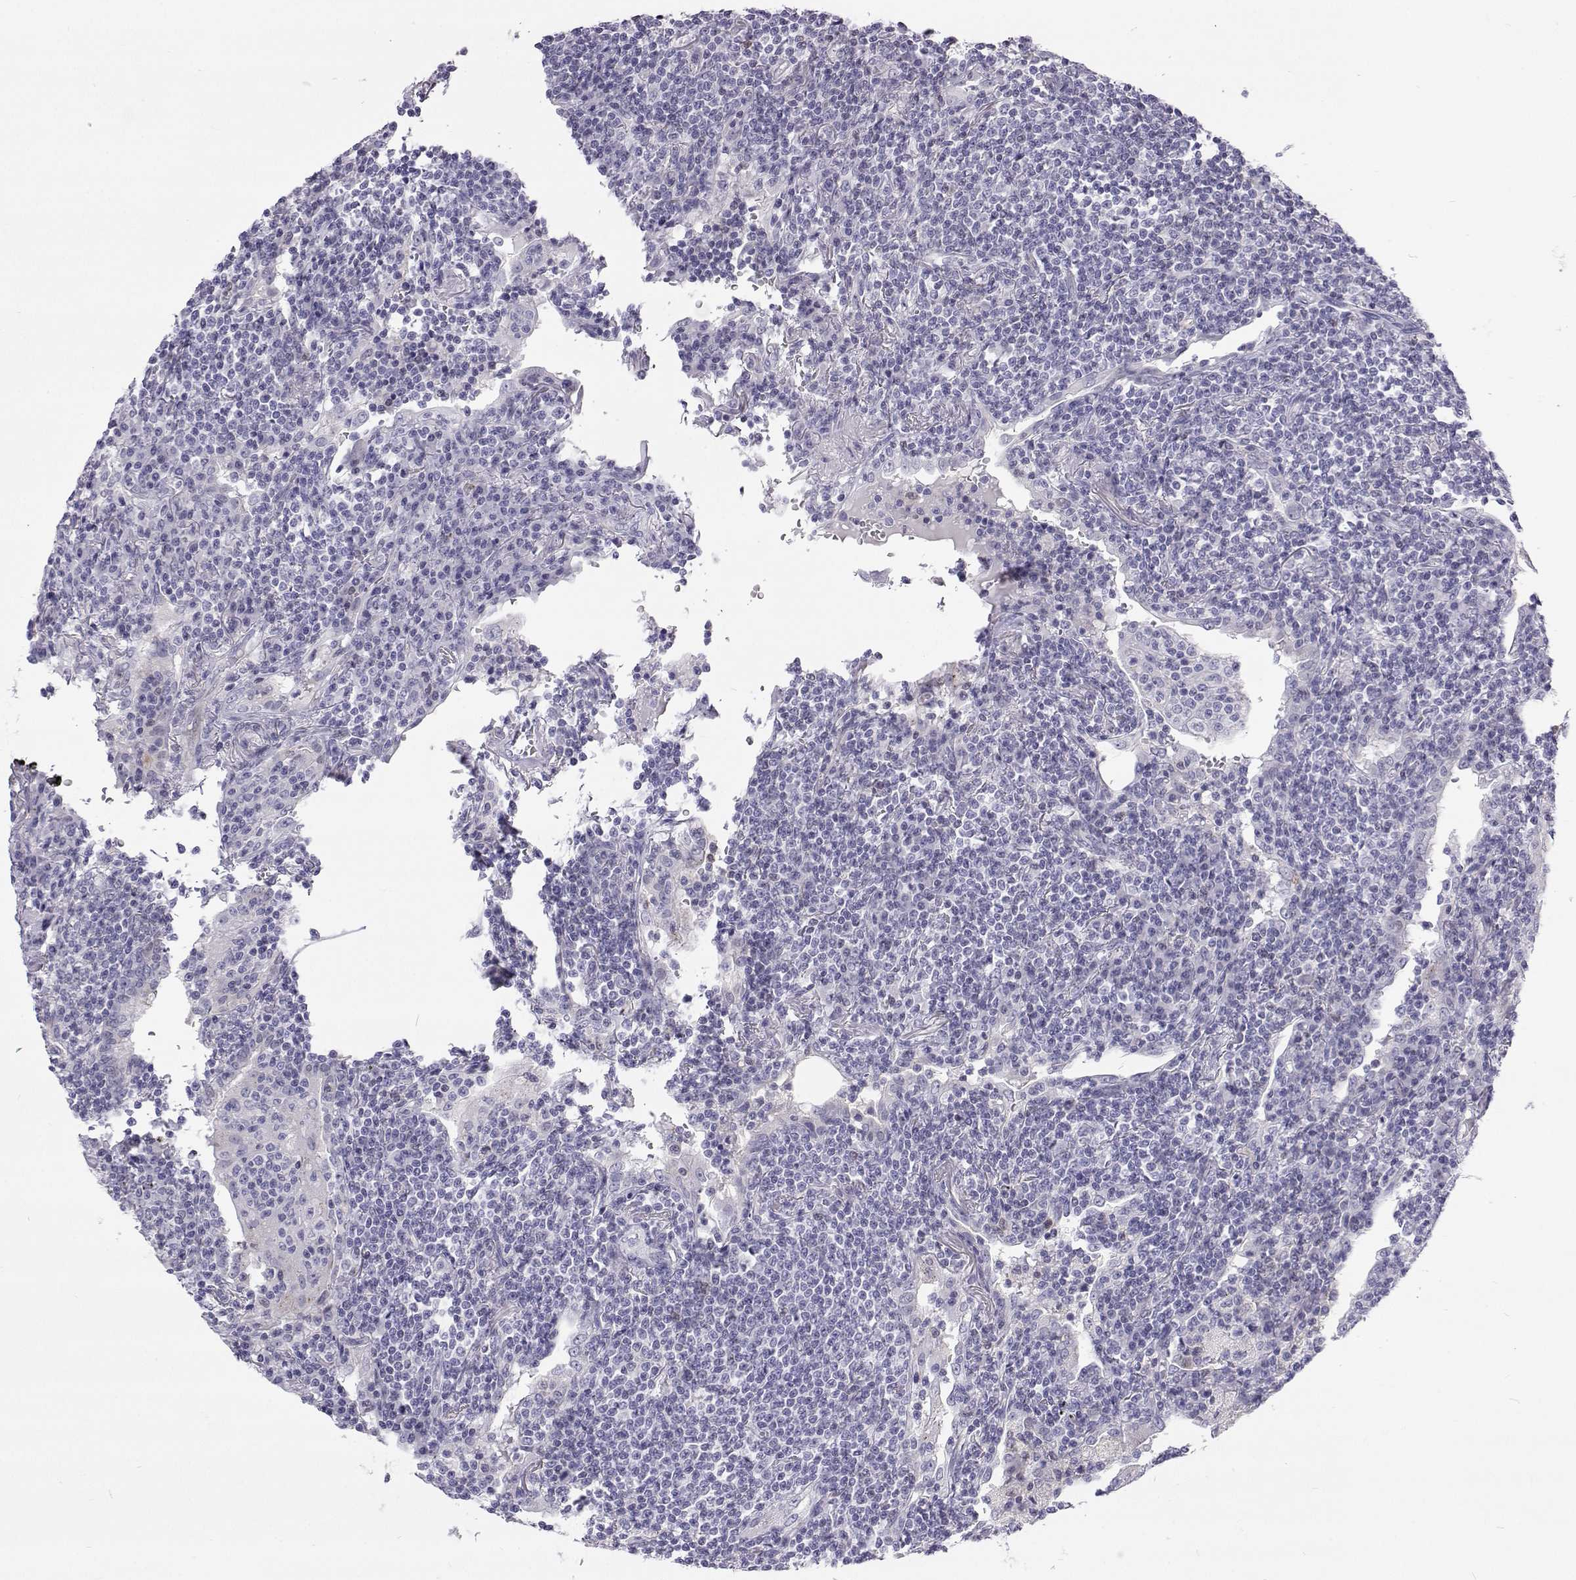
{"staining": {"intensity": "negative", "quantity": "none", "location": "none"}, "tissue": "lymphoma", "cell_type": "Tumor cells", "image_type": "cancer", "snomed": [{"axis": "morphology", "description": "Malignant lymphoma, non-Hodgkin's type, Low grade"}, {"axis": "topography", "description": "Lung"}], "caption": "Tumor cells are negative for brown protein staining in lymphoma.", "gene": "GALM", "patient": {"sex": "female", "age": 71}}